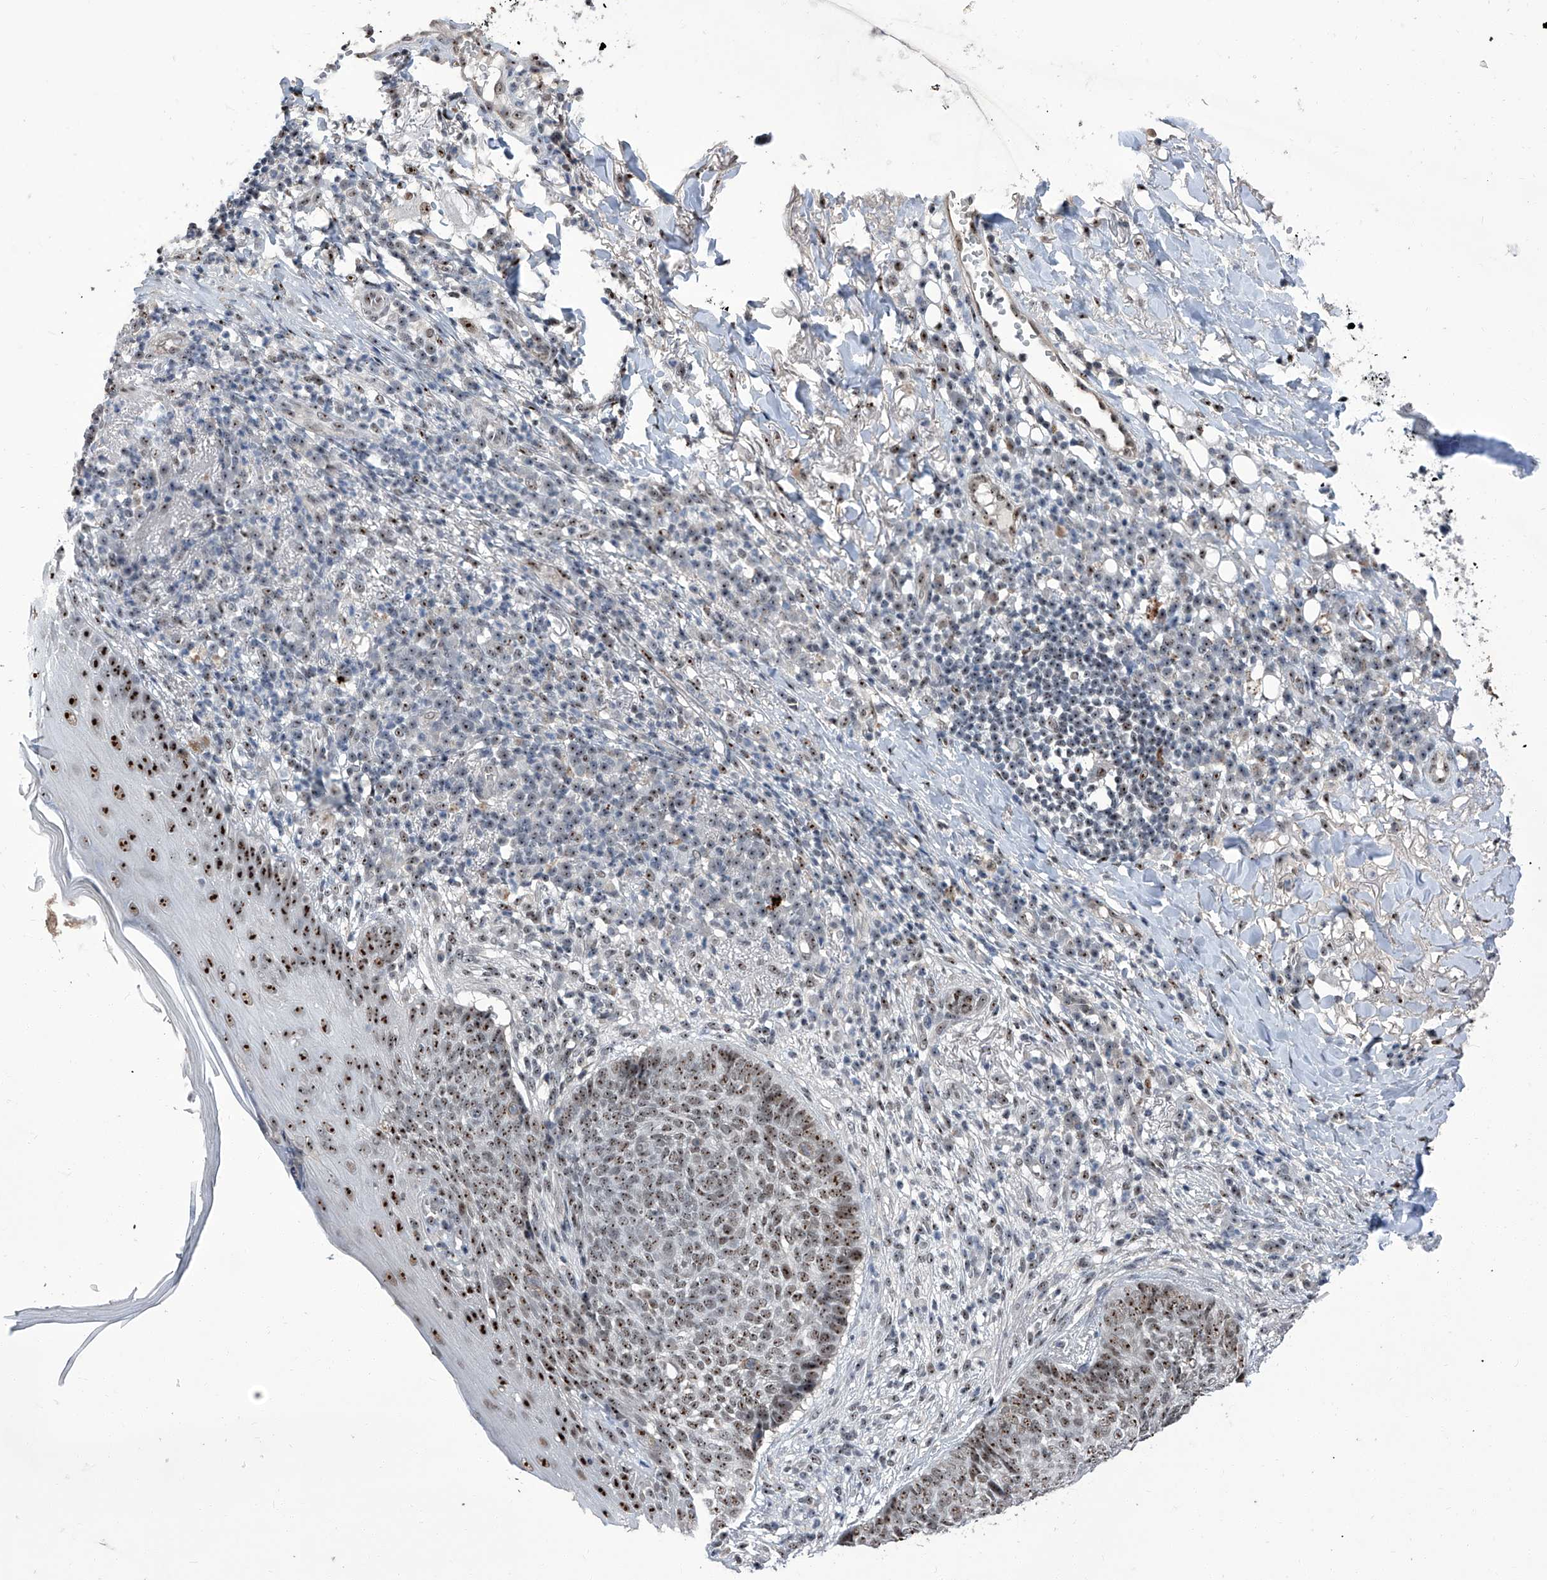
{"staining": {"intensity": "moderate", "quantity": ">75%", "location": "nuclear"}, "tissue": "skin cancer", "cell_type": "Tumor cells", "image_type": "cancer", "snomed": [{"axis": "morphology", "description": "Basal cell carcinoma"}, {"axis": "topography", "description": "Skin"}], "caption": "Skin basal cell carcinoma stained for a protein demonstrates moderate nuclear positivity in tumor cells.", "gene": "CMTR1", "patient": {"sex": "male", "age": 85}}